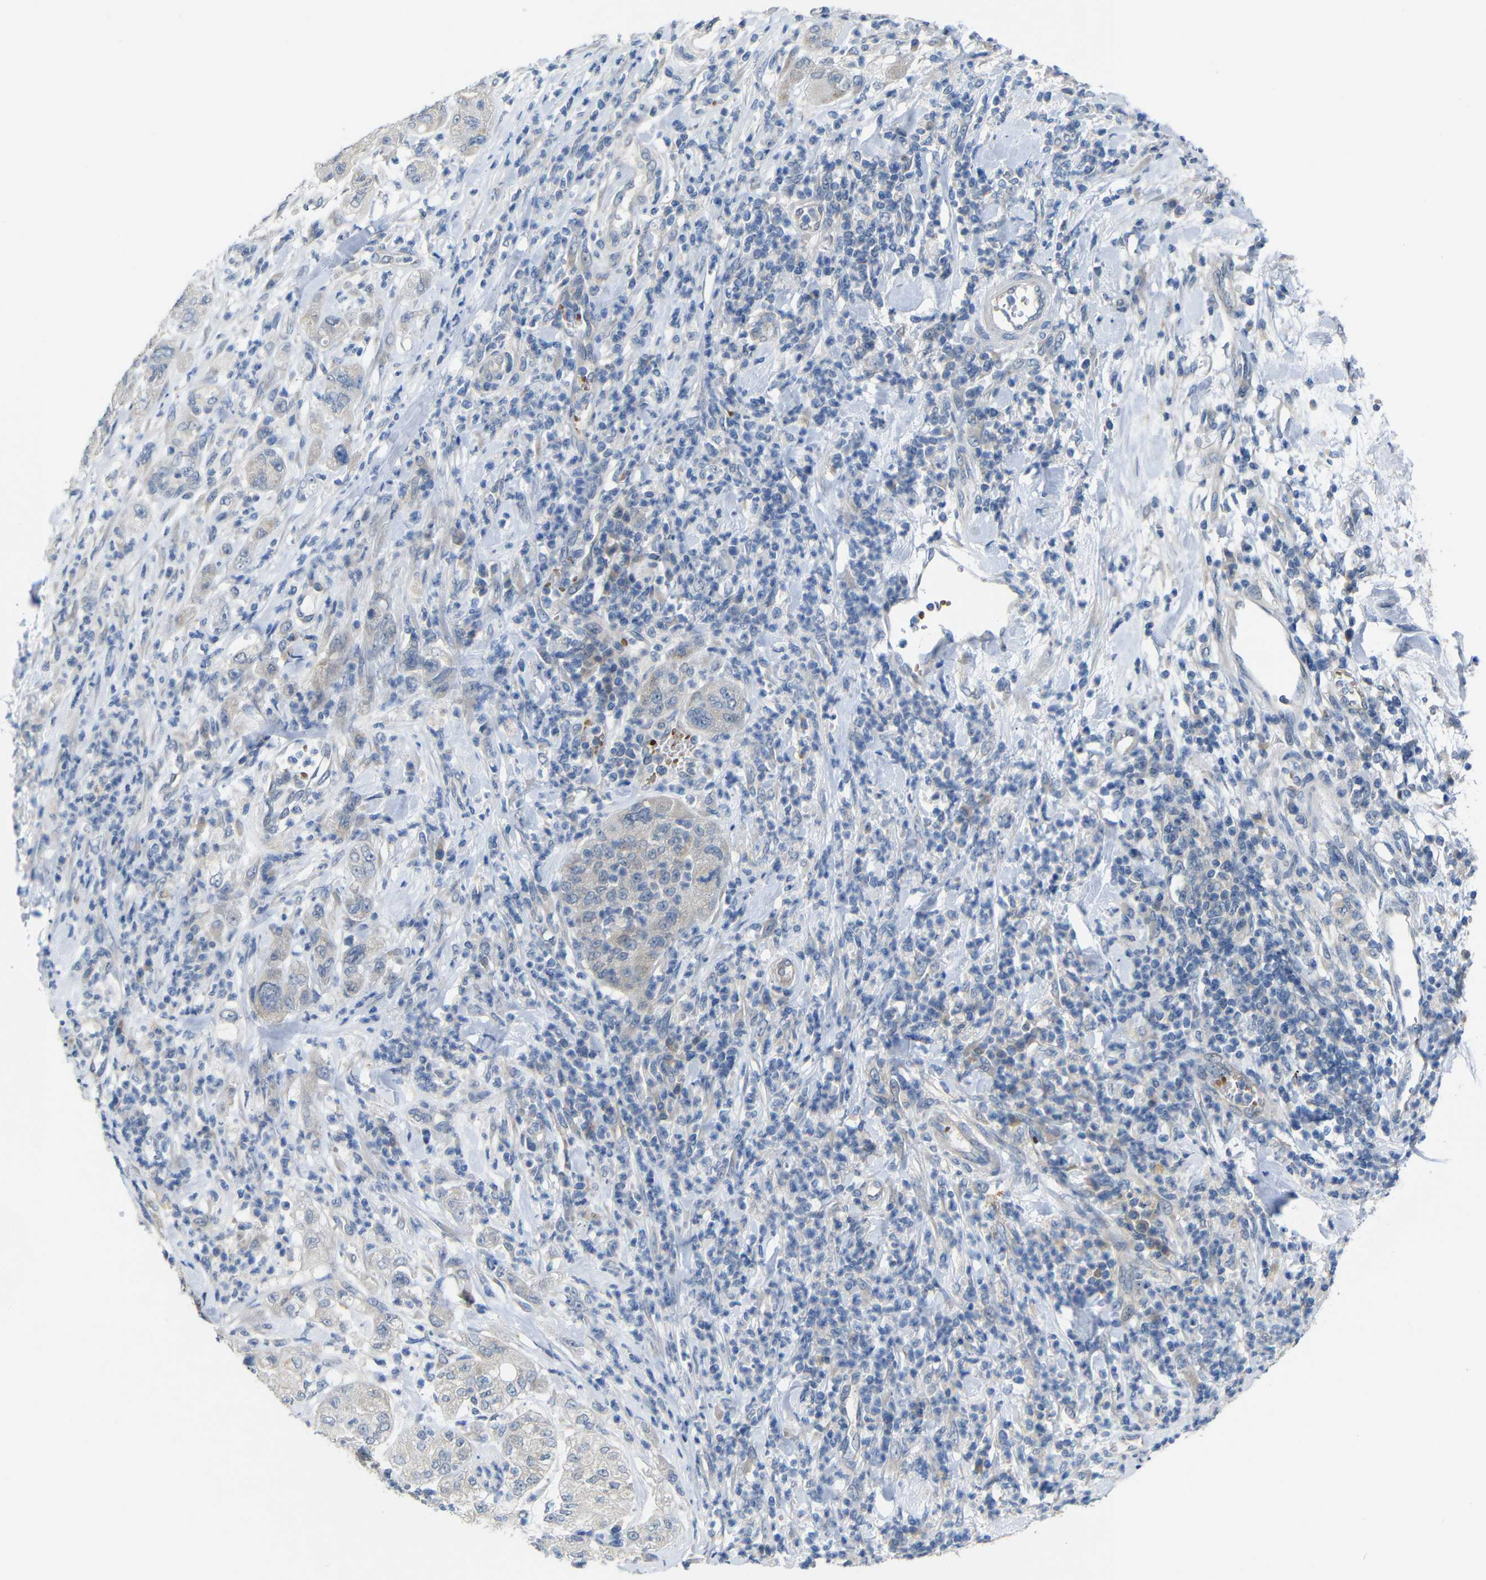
{"staining": {"intensity": "weak", "quantity": ">75%", "location": "cytoplasmic/membranous"}, "tissue": "pancreatic cancer", "cell_type": "Tumor cells", "image_type": "cancer", "snomed": [{"axis": "morphology", "description": "Adenocarcinoma, NOS"}, {"axis": "topography", "description": "Pancreas"}], "caption": "Immunohistochemical staining of pancreatic adenocarcinoma shows low levels of weak cytoplasmic/membranous positivity in approximately >75% of tumor cells. (DAB = brown stain, brightfield microscopy at high magnification).", "gene": "TBC1D32", "patient": {"sex": "female", "age": 78}}